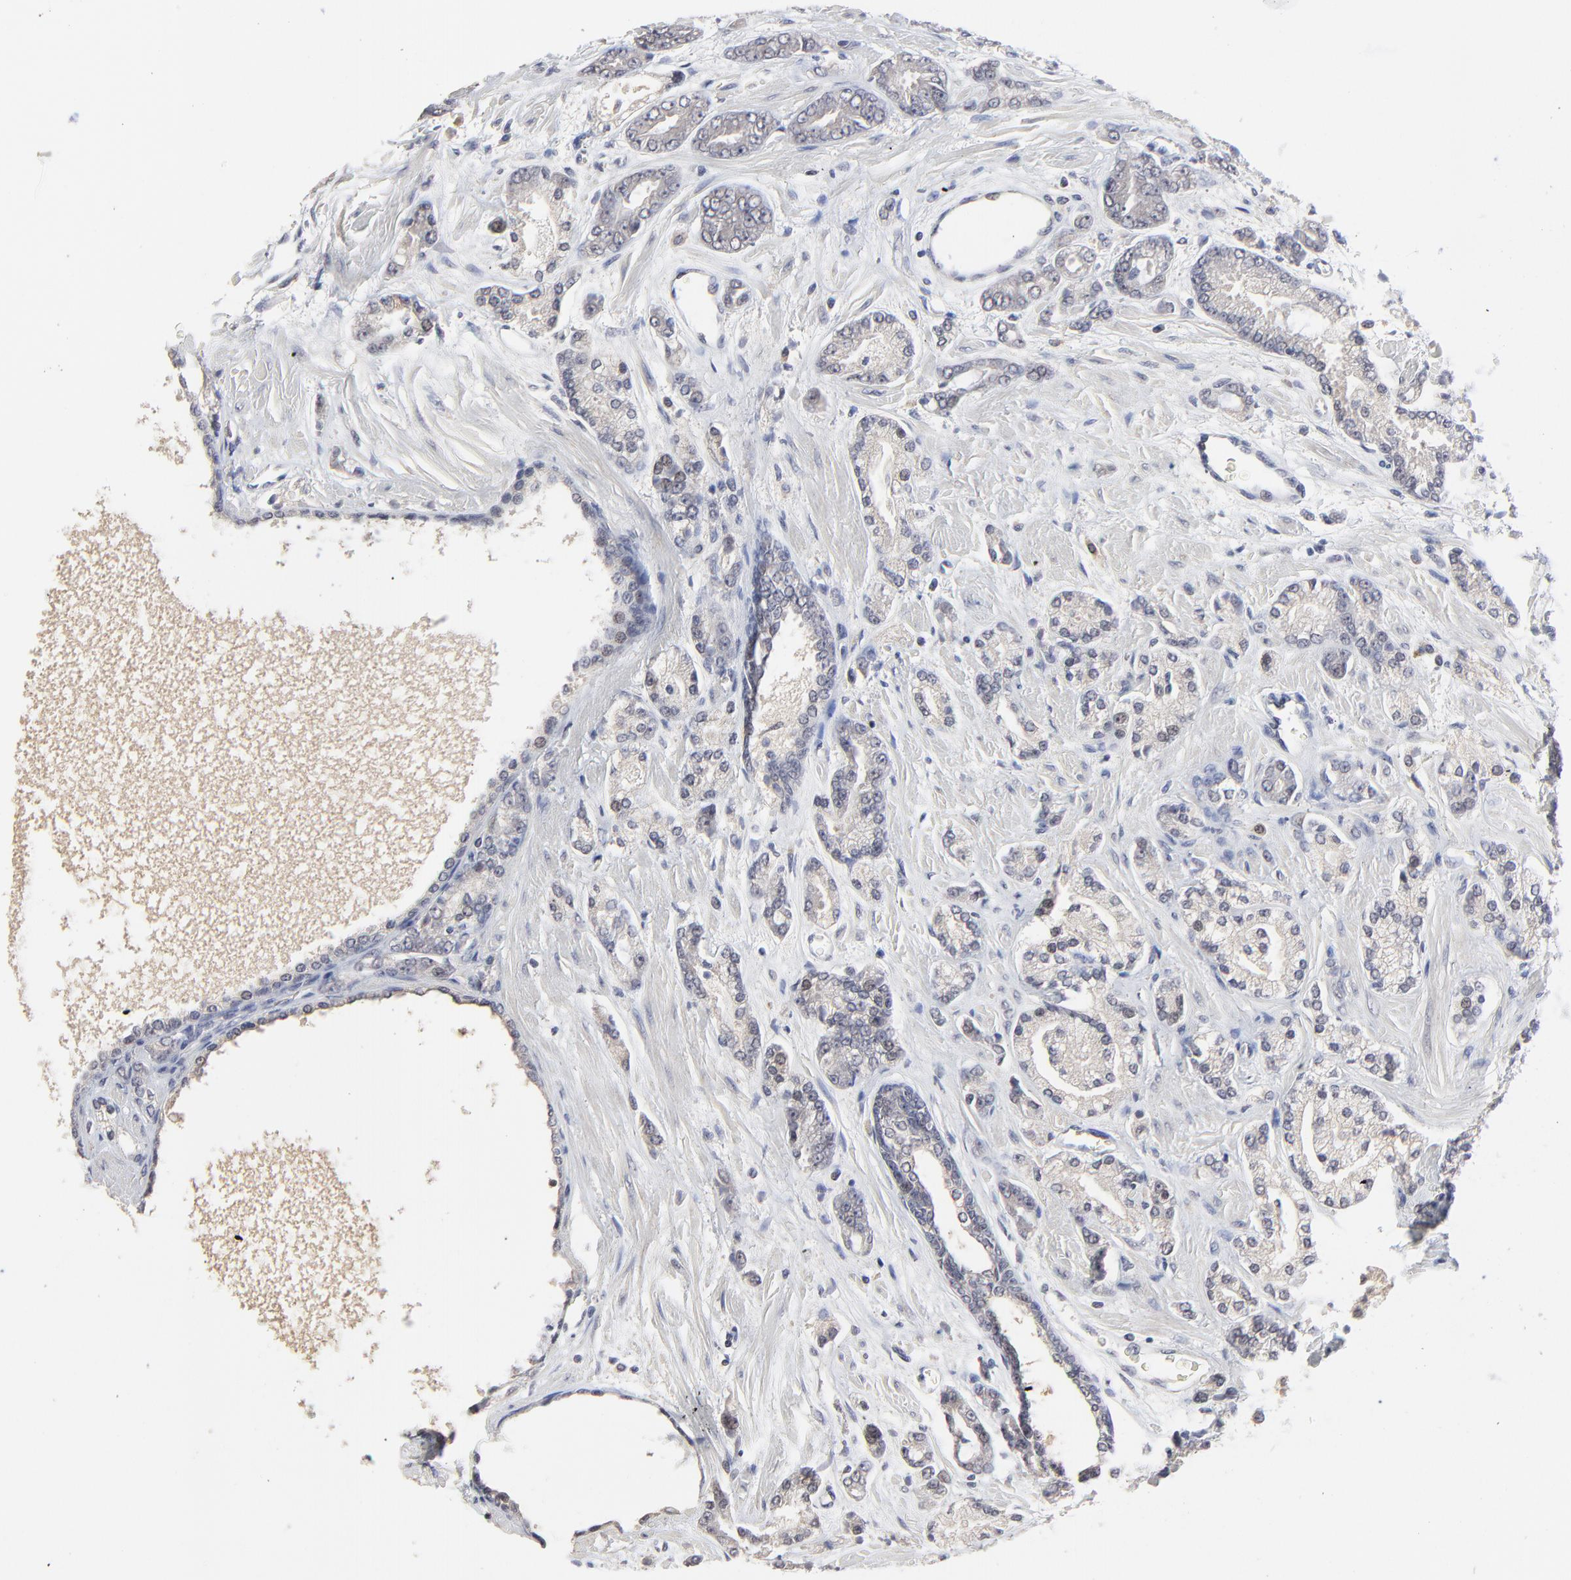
{"staining": {"intensity": "negative", "quantity": "none", "location": "none"}, "tissue": "prostate cancer", "cell_type": "Tumor cells", "image_type": "cancer", "snomed": [{"axis": "morphology", "description": "Adenocarcinoma, High grade"}, {"axis": "topography", "description": "Prostate"}], "caption": "Prostate high-grade adenocarcinoma was stained to show a protein in brown. There is no significant positivity in tumor cells.", "gene": "FAM199X", "patient": {"sex": "male", "age": 71}}